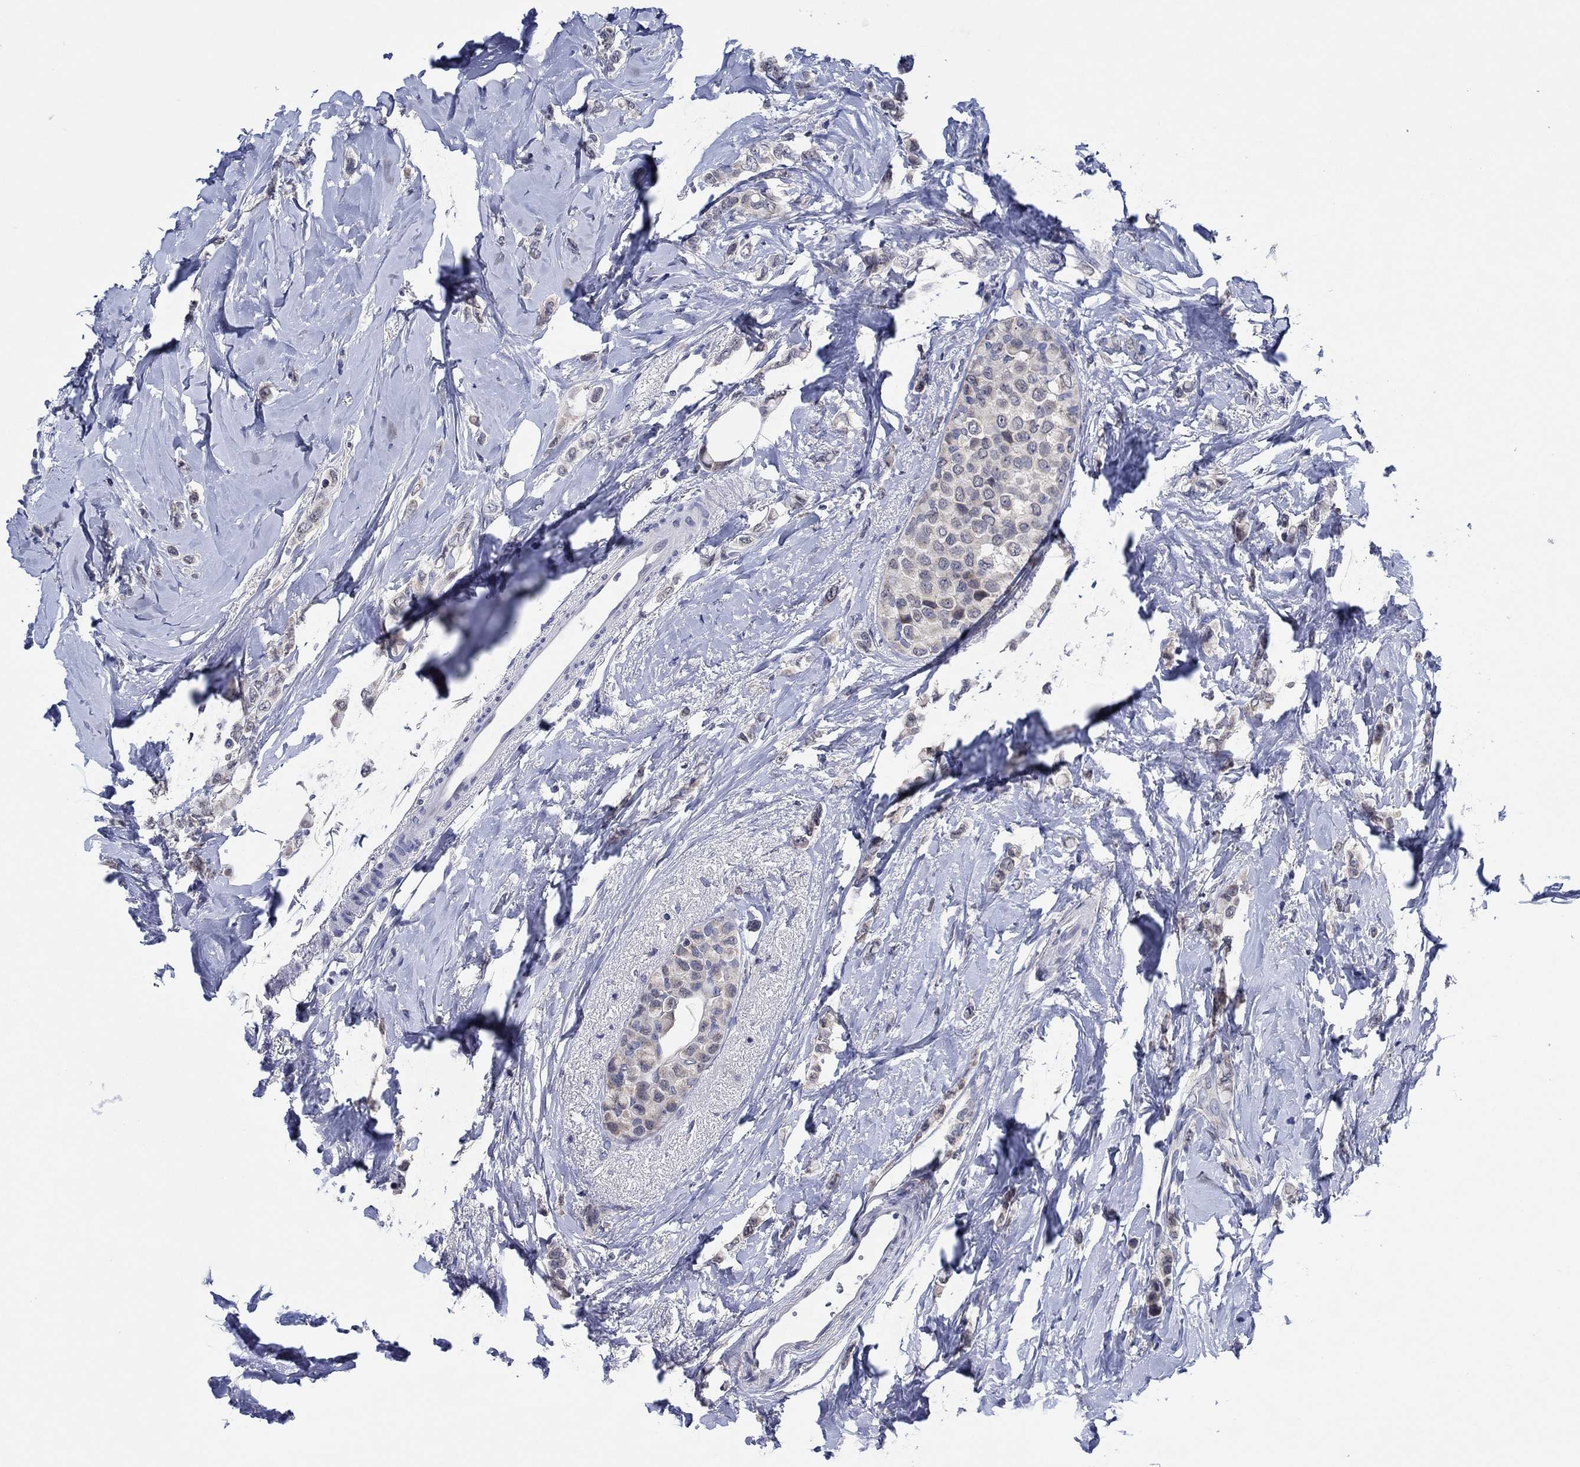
{"staining": {"intensity": "weak", "quantity": "<25%", "location": "cytoplasmic/membranous"}, "tissue": "breast cancer", "cell_type": "Tumor cells", "image_type": "cancer", "snomed": [{"axis": "morphology", "description": "Lobular carcinoma"}, {"axis": "topography", "description": "Breast"}], "caption": "Human lobular carcinoma (breast) stained for a protein using immunohistochemistry reveals no expression in tumor cells.", "gene": "PRRT3", "patient": {"sex": "female", "age": 66}}